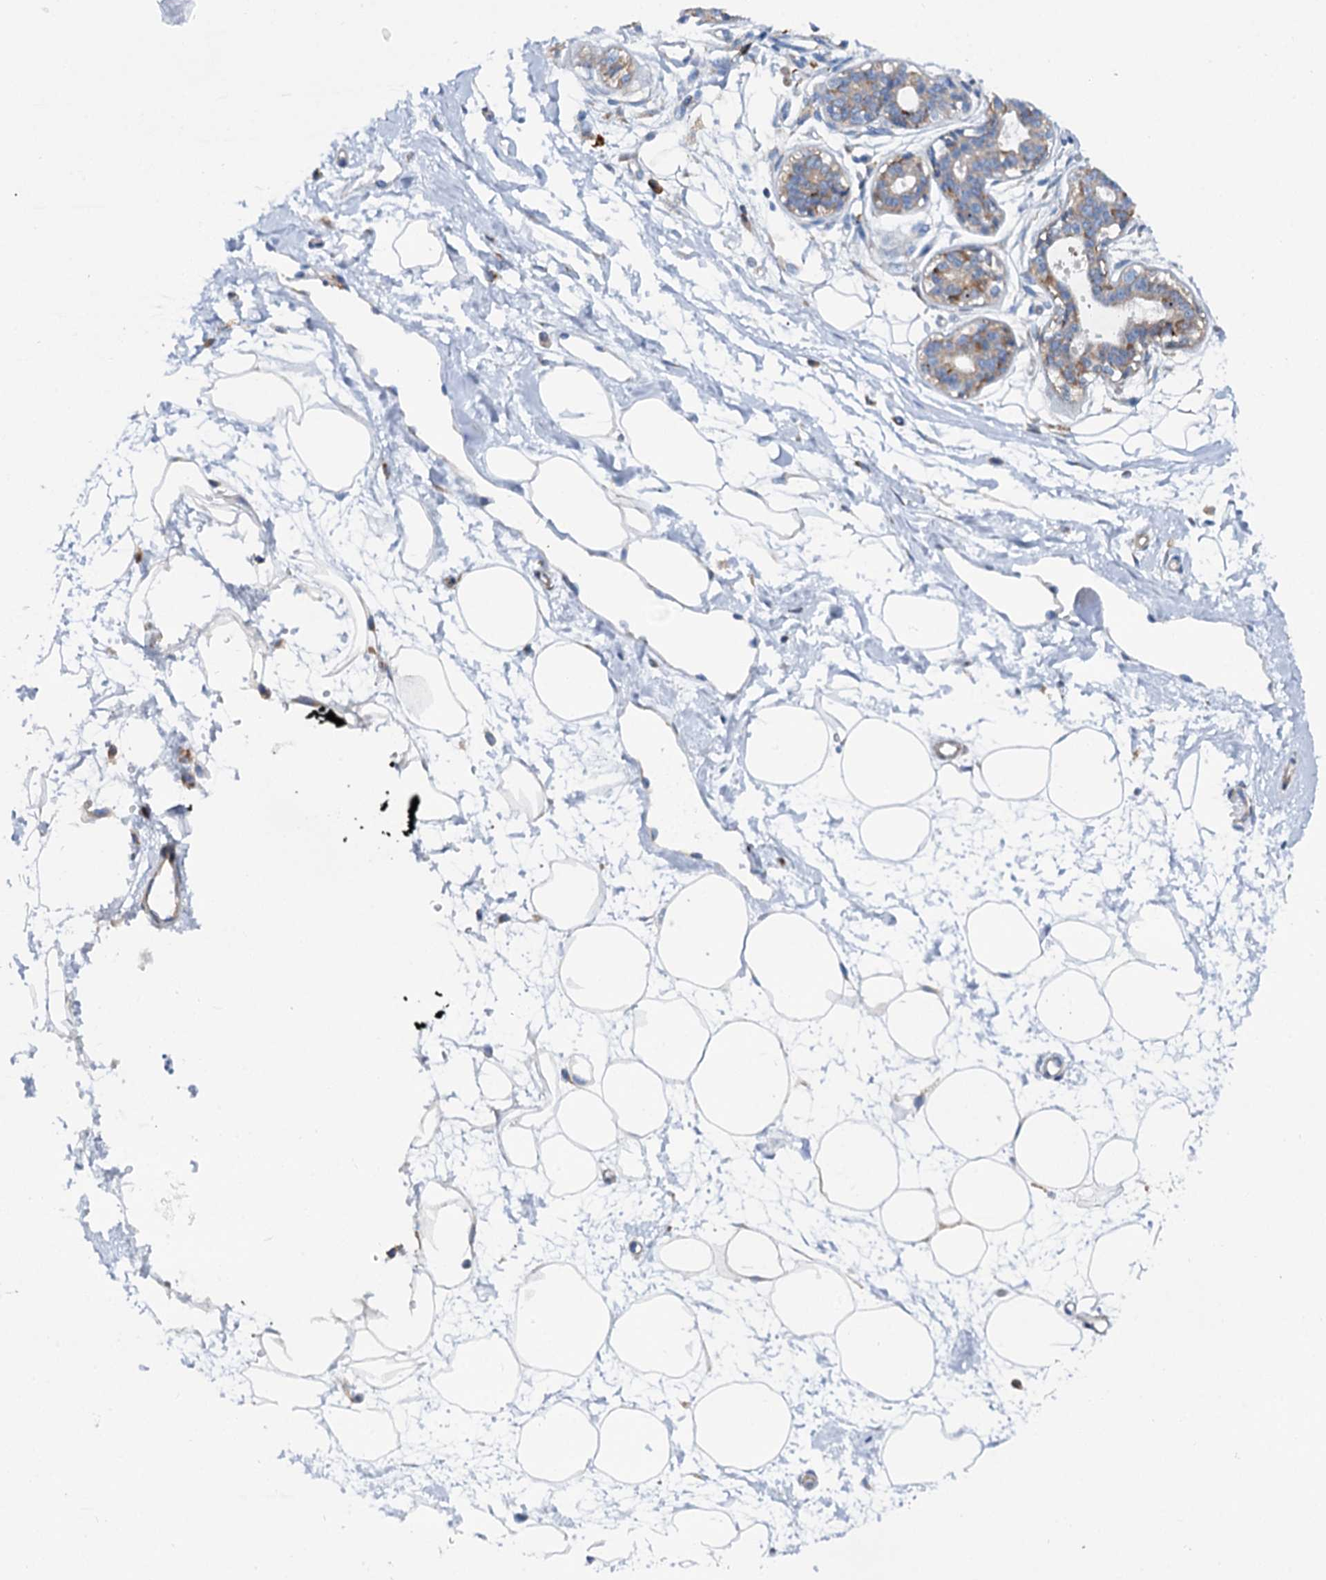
{"staining": {"intensity": "negative", "quantity": "none", "location": "none"}, "tissue": "breast", "cell_type": "Adipocytes", "image_type": "normal", "snomed": [{"axis": "morphology", "description": "Normal tissue, NOS"}, {"axis": "topography", "description": "Breast"}], "caption": "A histopathology image of breast stained for a protein reveals no brown staining in adipocytes. Nuclei are stained in blue.", "gene": "SHE", "patient": {"sex": "female", "age": 45}}